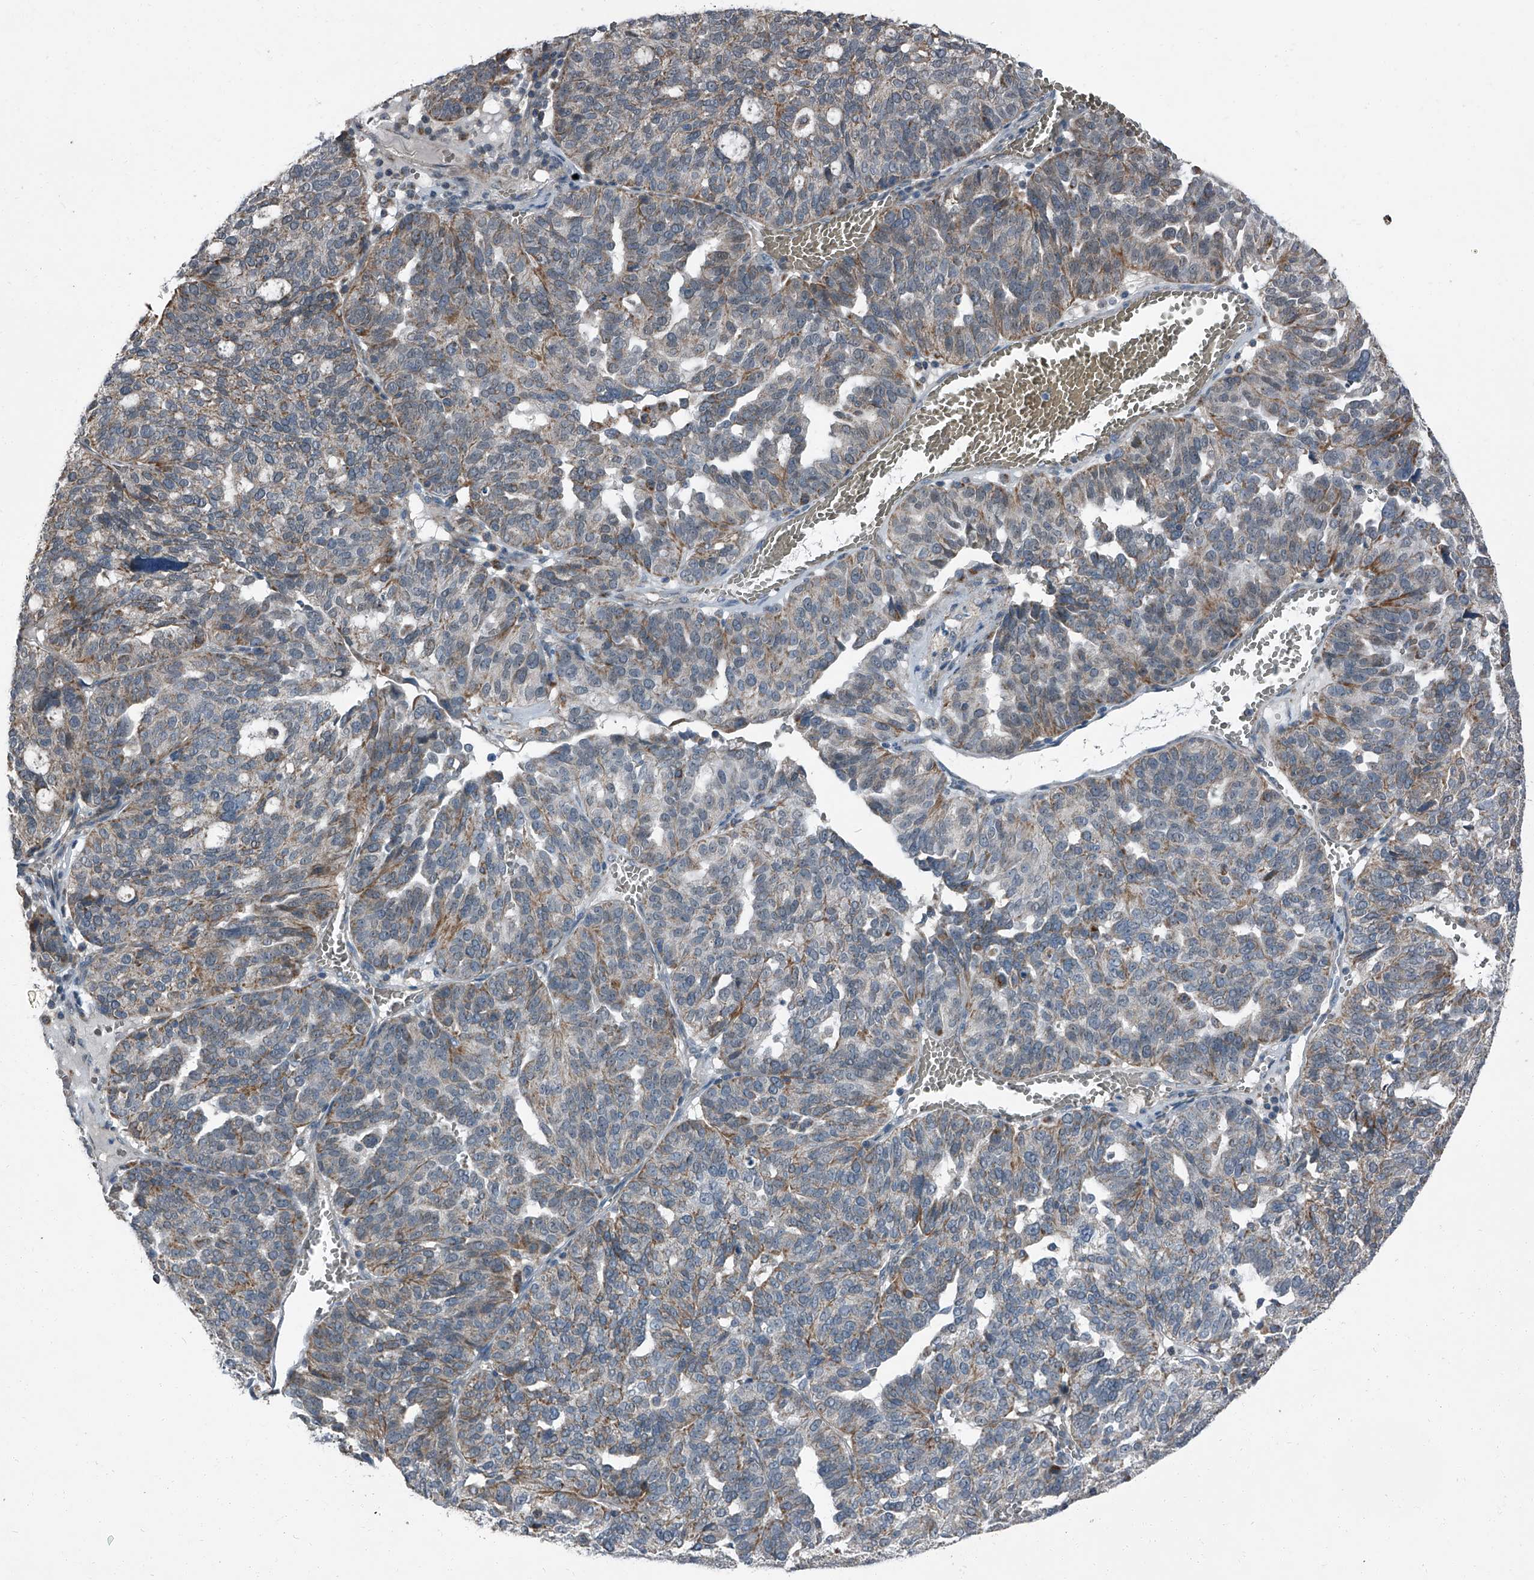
{"staining": {"intensity": "moderate", "quantity": "<25%", "location": "cytoplasmic/membranous"}, "tissue": "ovarian cancer", "cell_type": "Tumor cells", "image_type": "cancer", "snomed": [{"axis": "morphology", "description": "Cystadenocarcinoma, serous, NOS"}, {"axis": "topography", "description": "Ovary"}], "caption": "Brown immunohistochemical staining in ovarian serous cystadenocarcinoma reveals moderate cytoplasmic/membranous expression in about <25% of tumor cells. (DAB = brown stain, brightfield microscopy at high magnification).", "gene": "CHRNA7", "patient": {"sex": "female", "age": 59}}